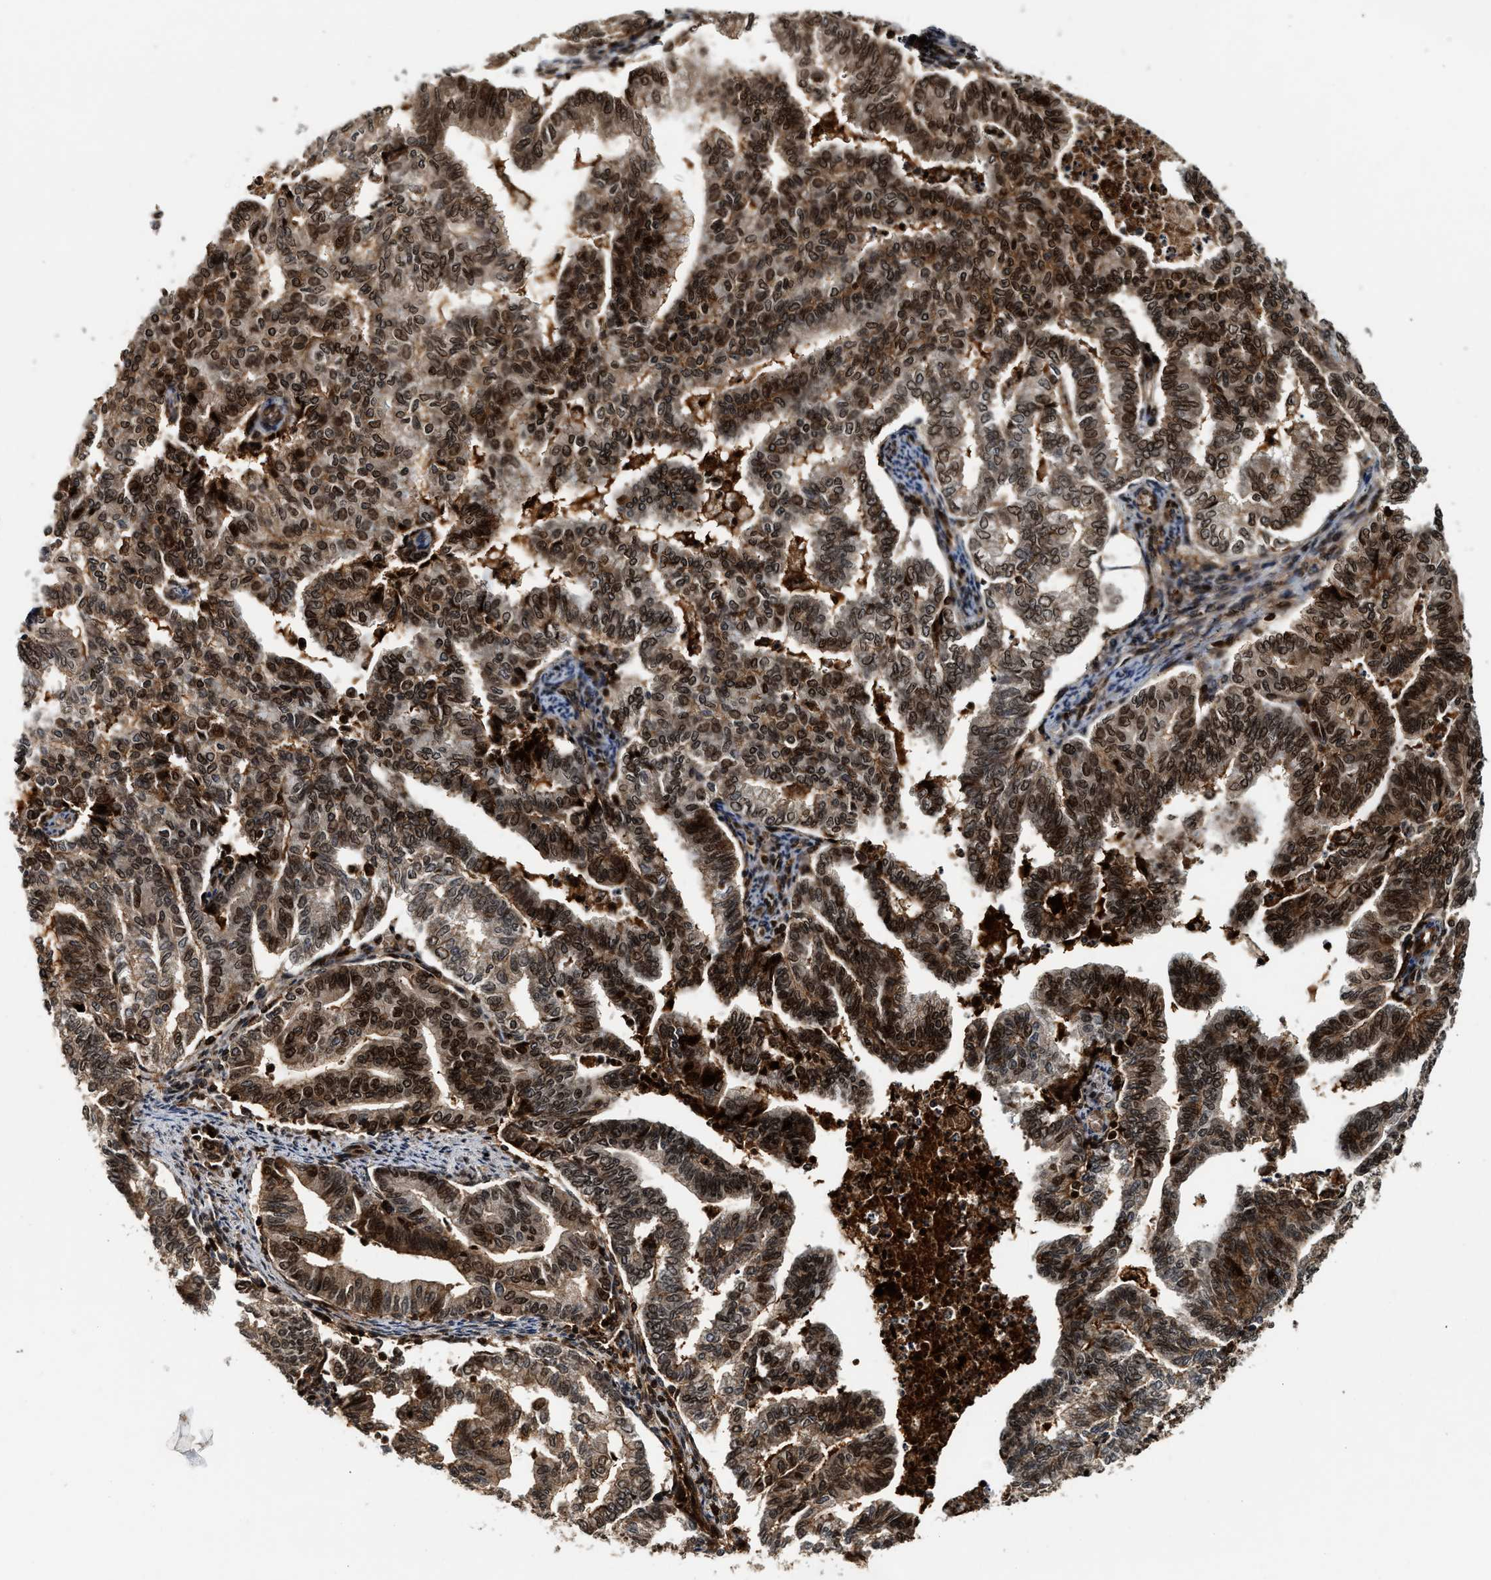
{"staining": {"intensity": "strong", "quantity": ">75%", "location": "cytoplasmic/membranous,nuclear"}, "tissue": "endometrial cancer", "cell_type": "Tumor cells", "image_type": "cancer", "snomed": [{"axis": "morphology", "description": "Adenocarcinoma, NOS"}, {"axis": "topography", "description": "Endometrium"}], "caption": "This is an image of immunohistochemistry (IHC) staining of adenocarcinoma (endometrial), which shows strong staining in the cytoplasmic/membranous and nuclear of tumor cells.", "gene": "MDM2", "patient": {"sex": "female", "age": 79}}